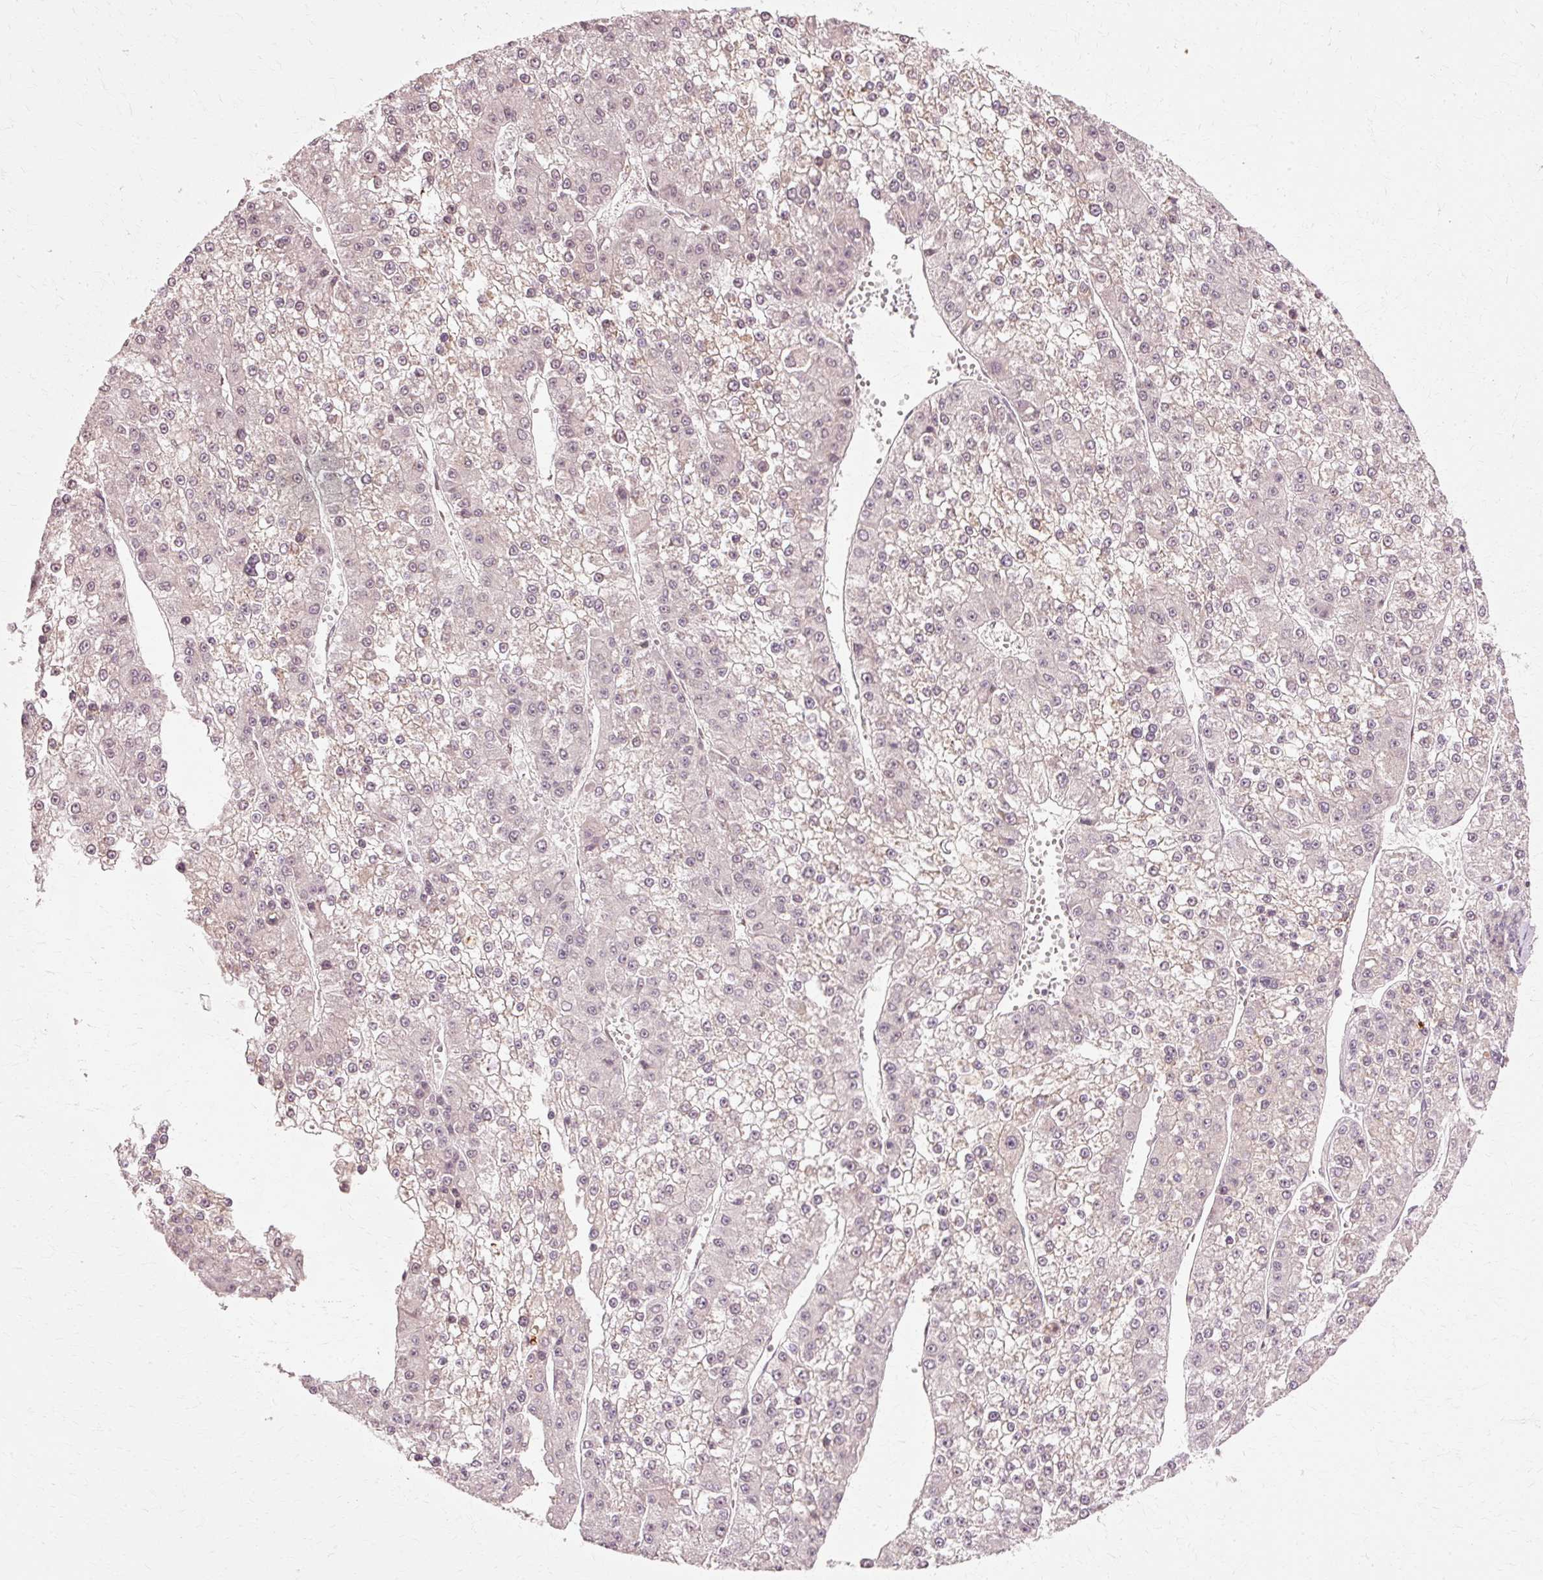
{"staining": {"intensity": "weak", "quantity": "<25%", "location": "cytoplasmic/membranous,nuclear"}, "tissue": "liver cancer", "cell_type": "Tumor cells", "image_type": "cancer", "snomed": [{"axis": "morphology", "description": "Carcinoma, Hepatocellular, NOS"}, {"axis": "topography", "description": "Liver"}], "caption": "Liver cancer was stained to show a protein in brown. There is no significant staining in tumor cells.", "gene": "RGPD5", "patient": {"sex": "female", "age": 73}}